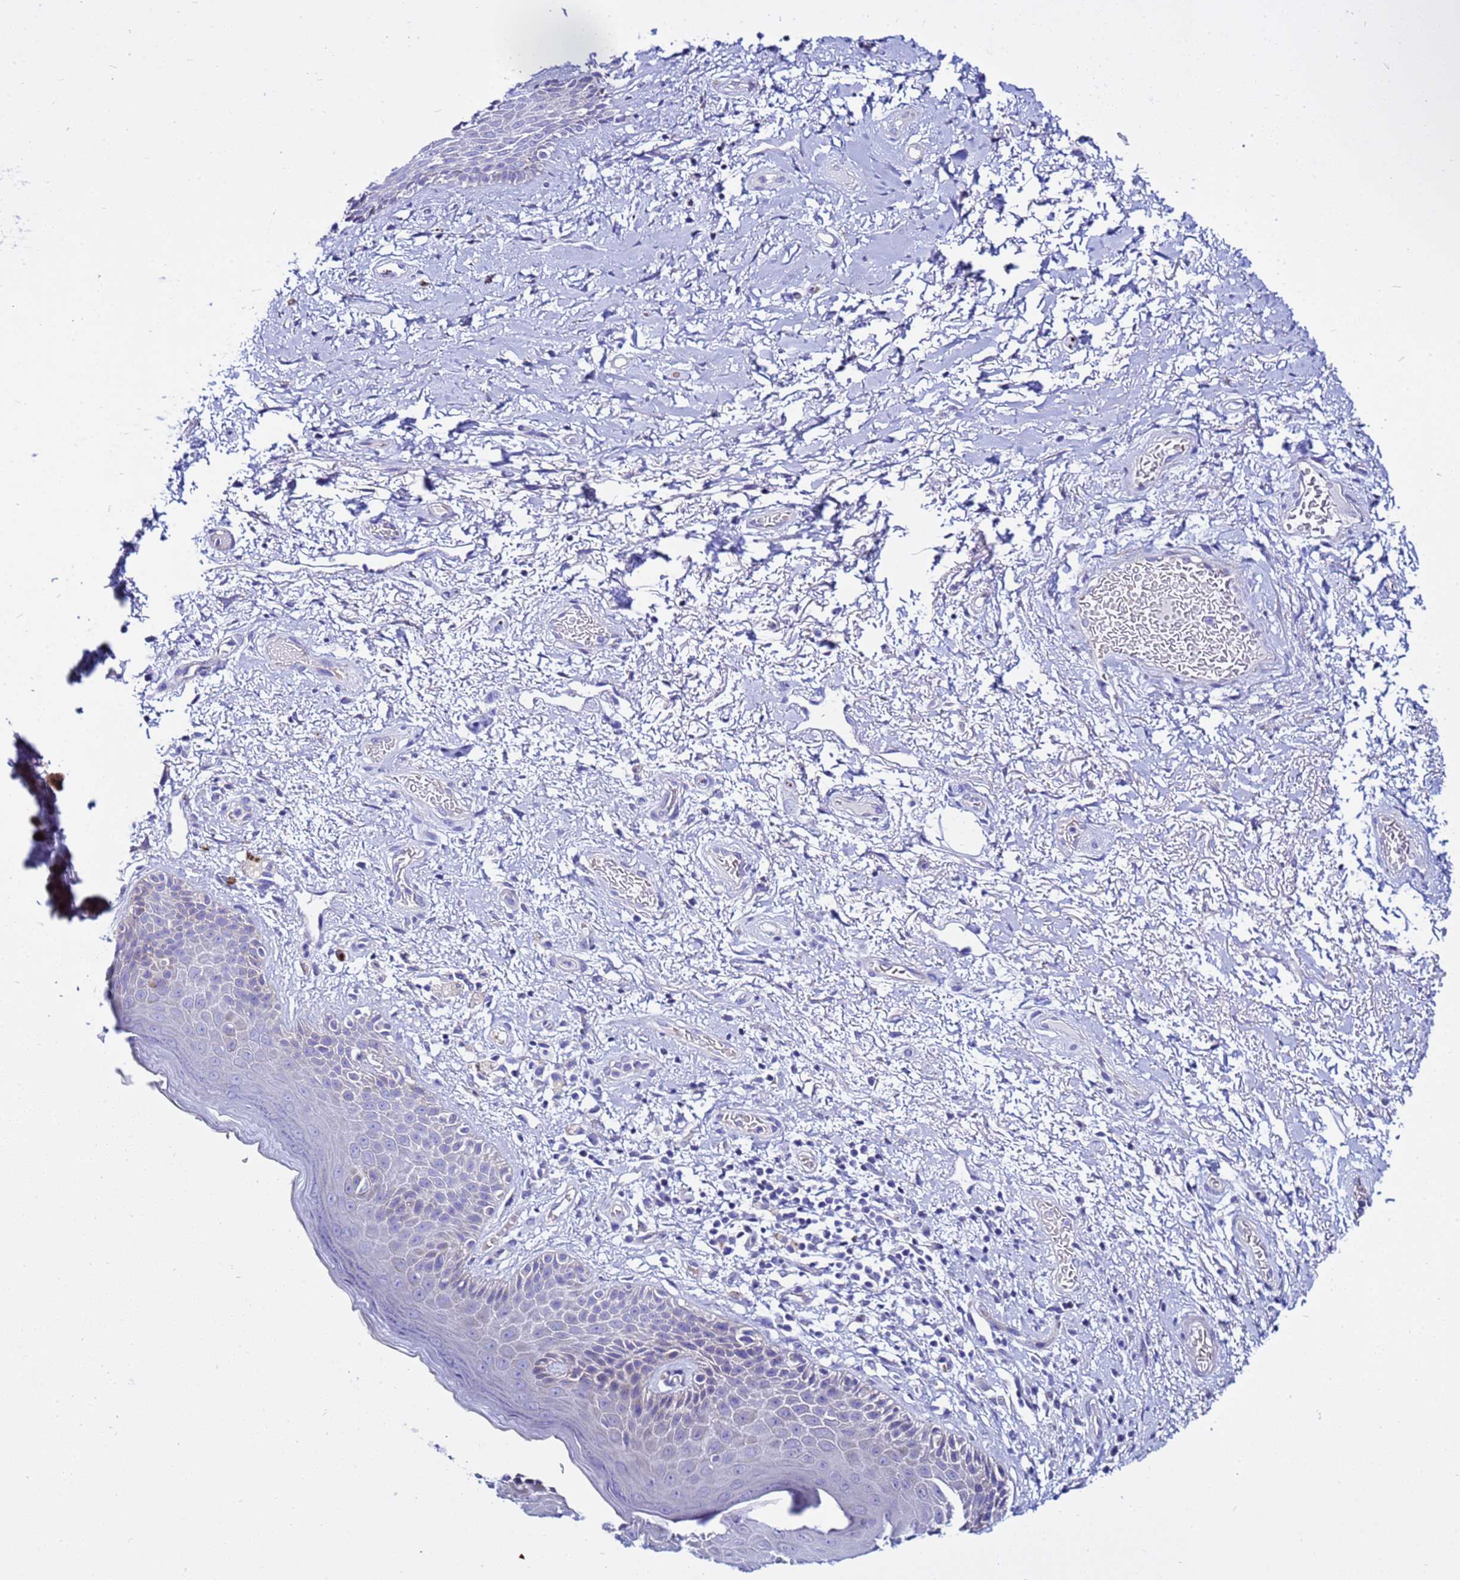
{"staining": {"intensity": "negative", "quantity": "none", "location": "none"}, "tissue": "skin", "cell_type": "Epidermal cells", "image_type": "normal", "snomed": [{"axis": "morphology", "description": "Normal tissue, NOS"}, {"axis": "topography", "description": "Anal"}], "caption": "An immunohistochemistry (IHC) image of benign skin is shown. There is no staining in epidermal cells of skin. (DAB (3,3'-diaminobenzidine) immunohistochemistry (IHC) visualized using brightfield microscopy, high magnification).", "gene": "USP18", "patient": {"sex": "female", "age": 46}}